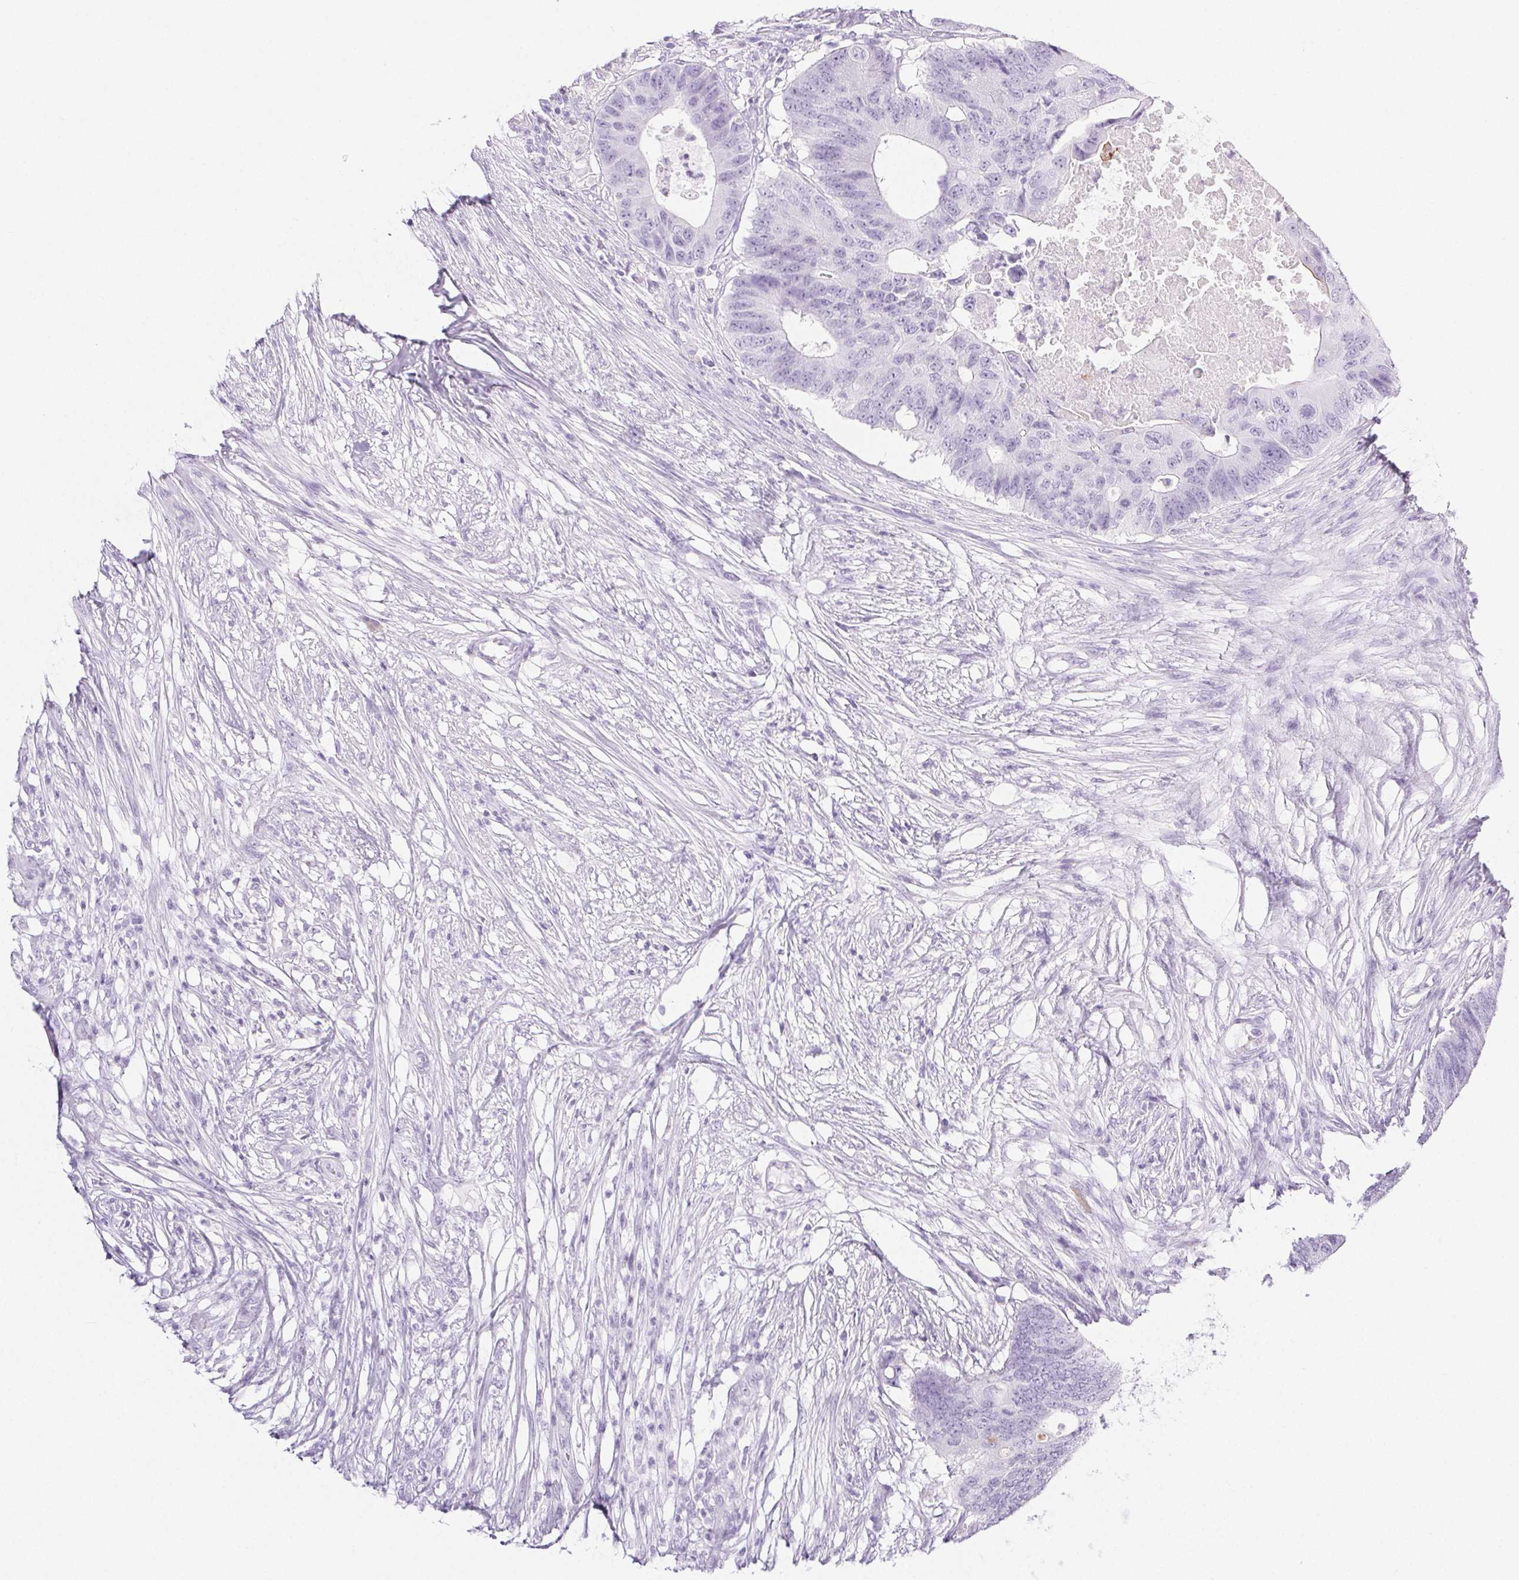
{"staining": {"intensity": "negative", "quantity": "none", "location": "none"}, "tissue": "colorectal cancer", "cell_type": "Tumor cells", "image_type": "cancer", "snomed": [{"axis": "morphology", "description": "Adenocarcinoma, NOS"}, {"axis": "topography", "description": "Colon"}], "caption": "DAB immunohistochemical staining of human colorectal cancer (adenocarcinoma) demonstrates no significant expression in tumor cells.", "gene": "PI3", "patient": {"sex": "male", "age": 71}}